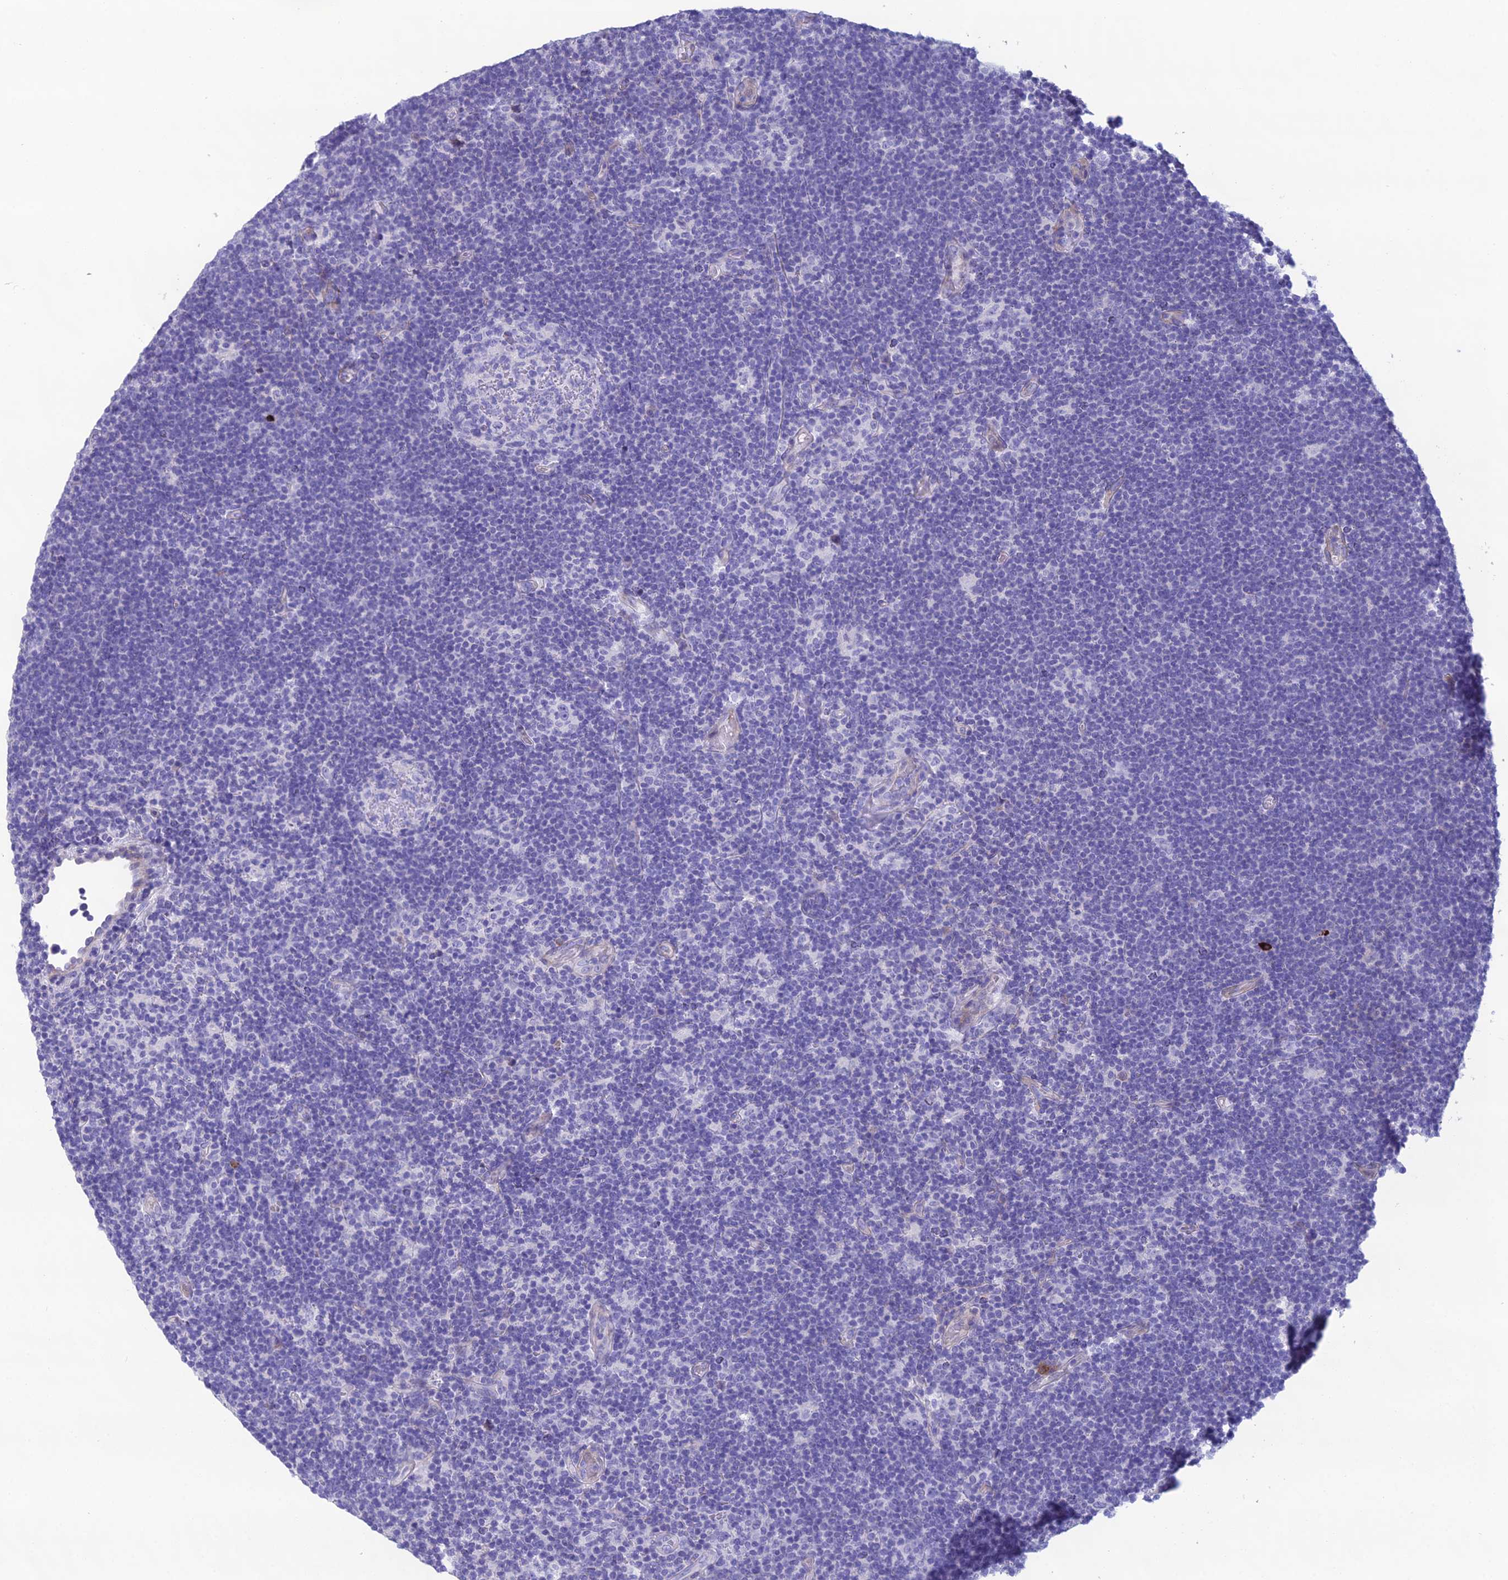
{"staining": {"intensity": "negative", "quantity": "none", "location": "none"}, "tissue": "lymphoma", "cell_type": "Tumor cells", "image_type": "cancer", "snomed": [{"axis": "morphology", "description": "Hodgkin's disease, NOS"}, {"axis": "topography", "description": "Lymph node"}], "caption": "Tumor cells are negative for protein expression in human Hodgkin's disease. (DAB (3,3'-diaminobenzidine) immunohistochemistry visualized using brightfield microscopy, high magnification).", "gene": "OR56B1", "patient": {"sex": "female", "age": 57}}